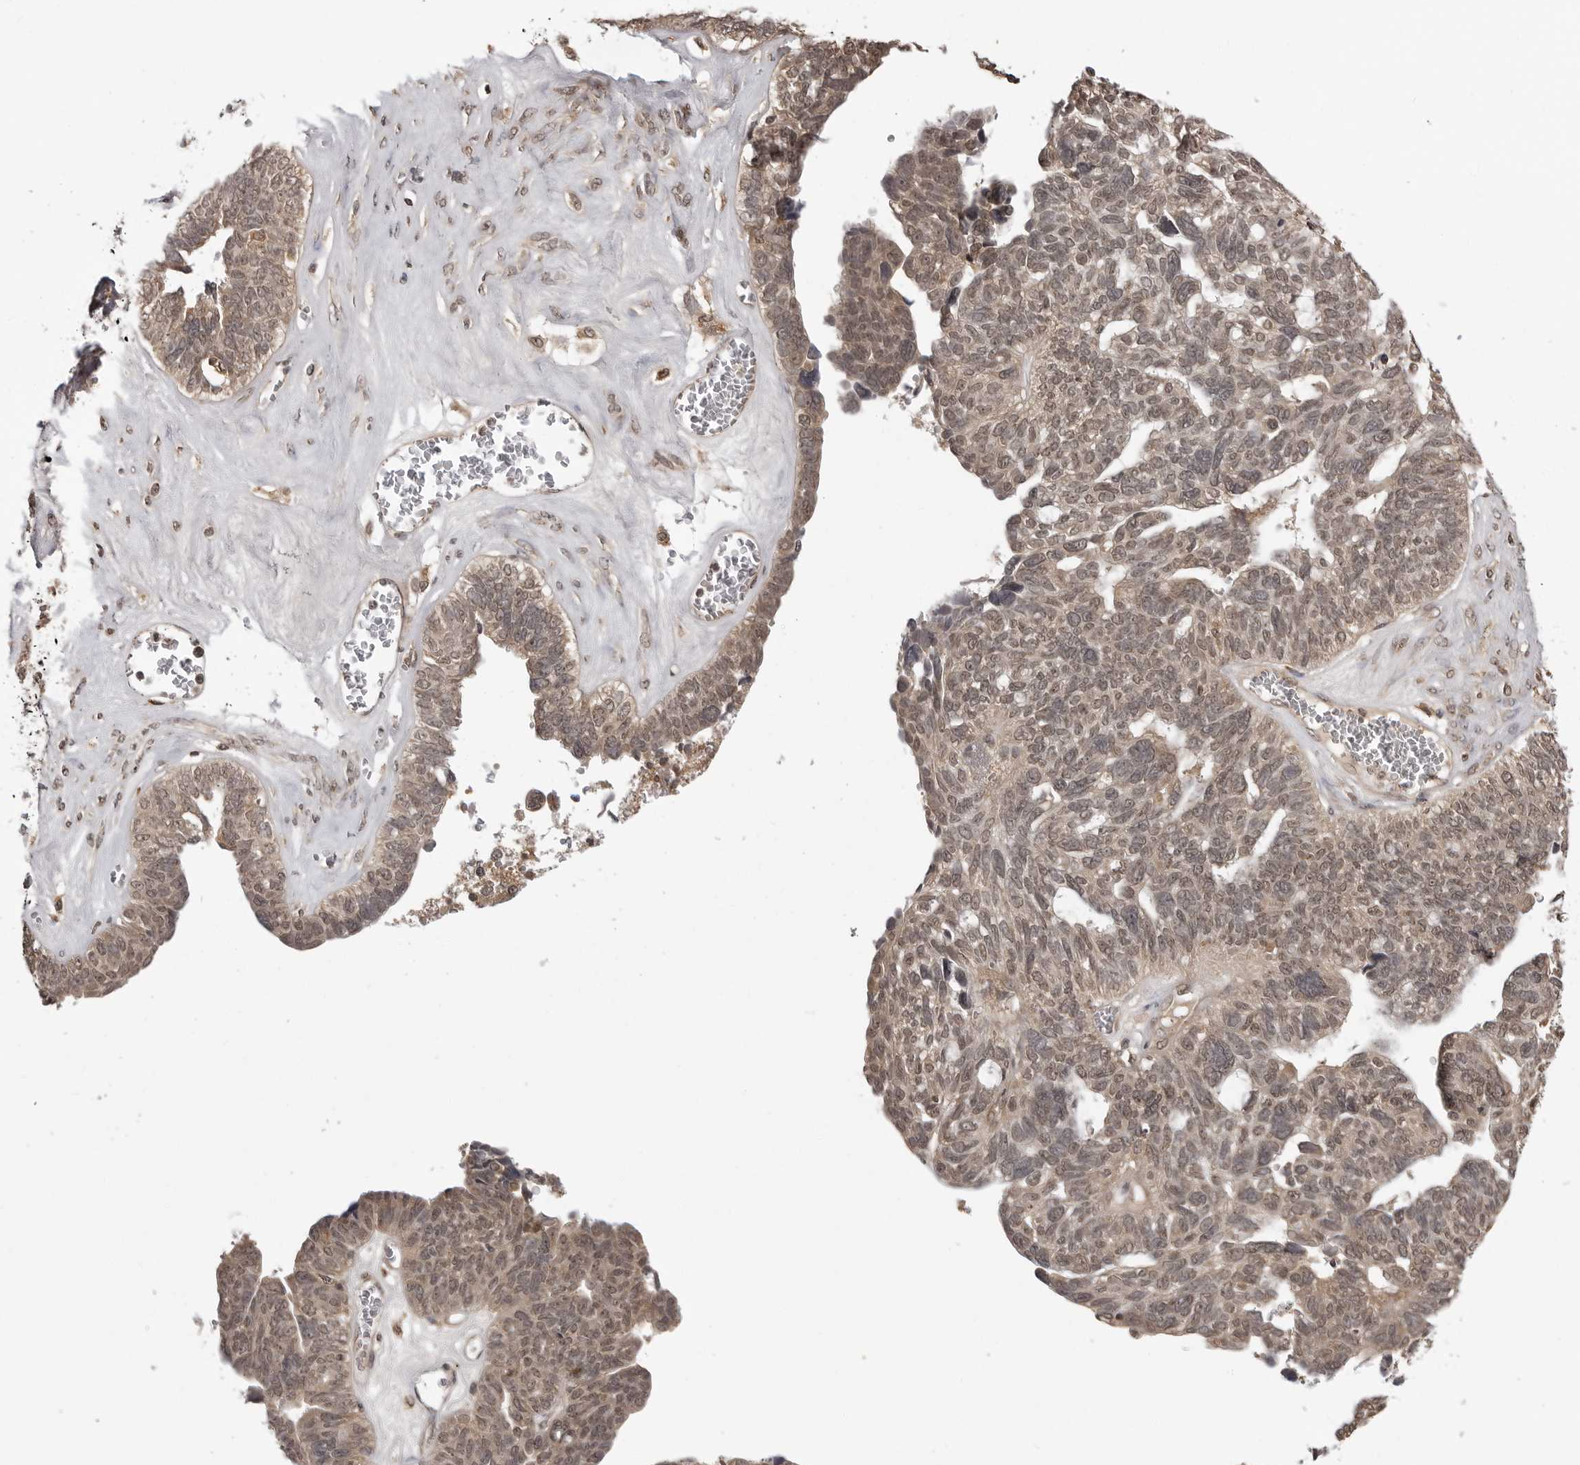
{"staining": {"intensity": "moderate", "quantity": ">75%", "location": "cytoplasmic/membranous,nuclear"}, "tissue": "ovarian cancer", "cell_type": "Tumor cells", "image_type": "cancer", "snomed": [{"axis": "morphology", "description": "Cystadenocarcinoma, serous, NOS"}, {"axis": "topography", "description": "Ovary"}], "caption": "Protein staining shows moderate cytoplasmic/membranous and nuclear staining in approximately >75% of tumor cells in ovarian cancer (serous cystadenocarcinoma).", "gene": "IL24", "patient": {"sex": "female", "age": 79}}